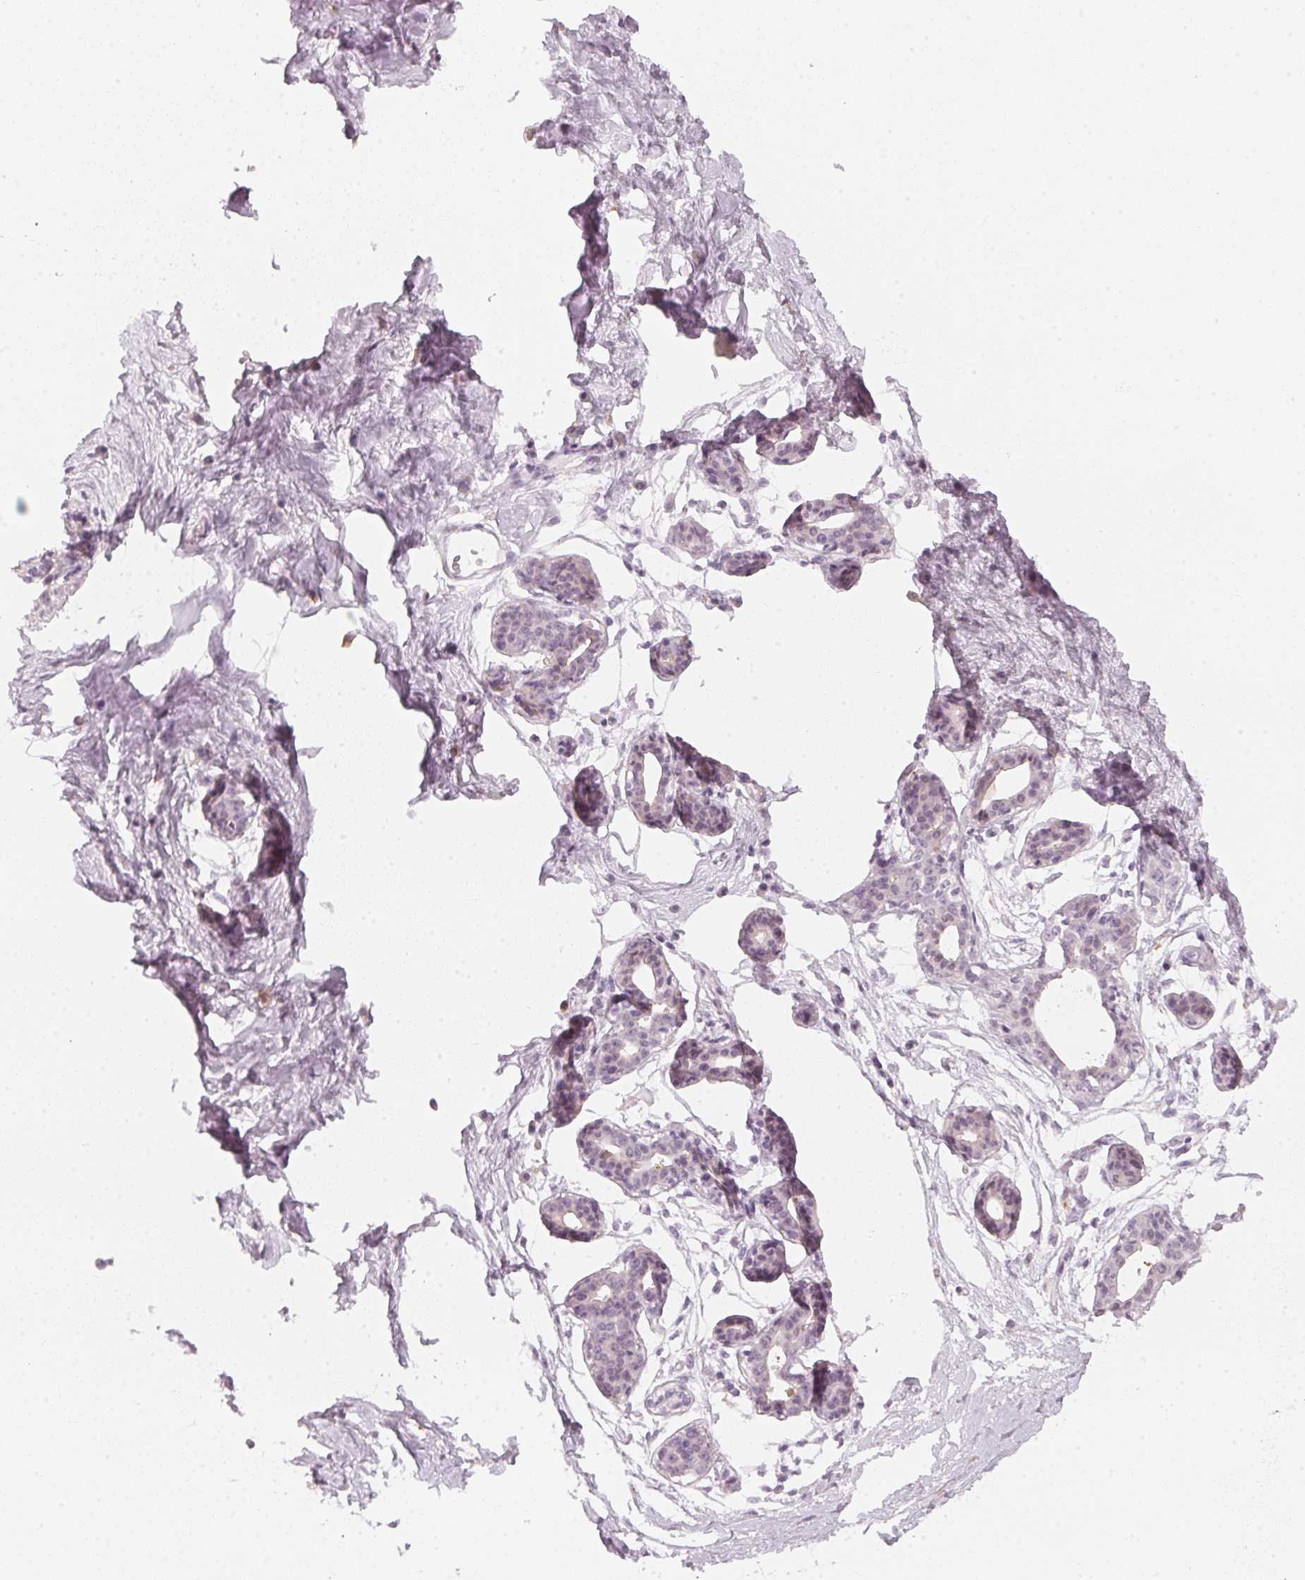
{"staining": {"intensity": "weak", "quantity": "<25%", "location": "cytoplasmic/membranous"}, "tissue": "breast", "cell_type": "Adipocytes", "image_type": "normal", "snomed": [{"axis": "morphology", "description": "Normal tissue, NOS"}, {"axis": "topography", "description": "Breast"}], "caption": "Adipocytes show no significant positivity in normal breast. (Stains: DAB (3,3'-diaminobenzidine) immunohistochemistry with hematoxylin counter stain, Microscopy: brightfield microscopy at high magnification).", "gene": "CFAP276", "patient": {"sex": "female", "age": 45}}